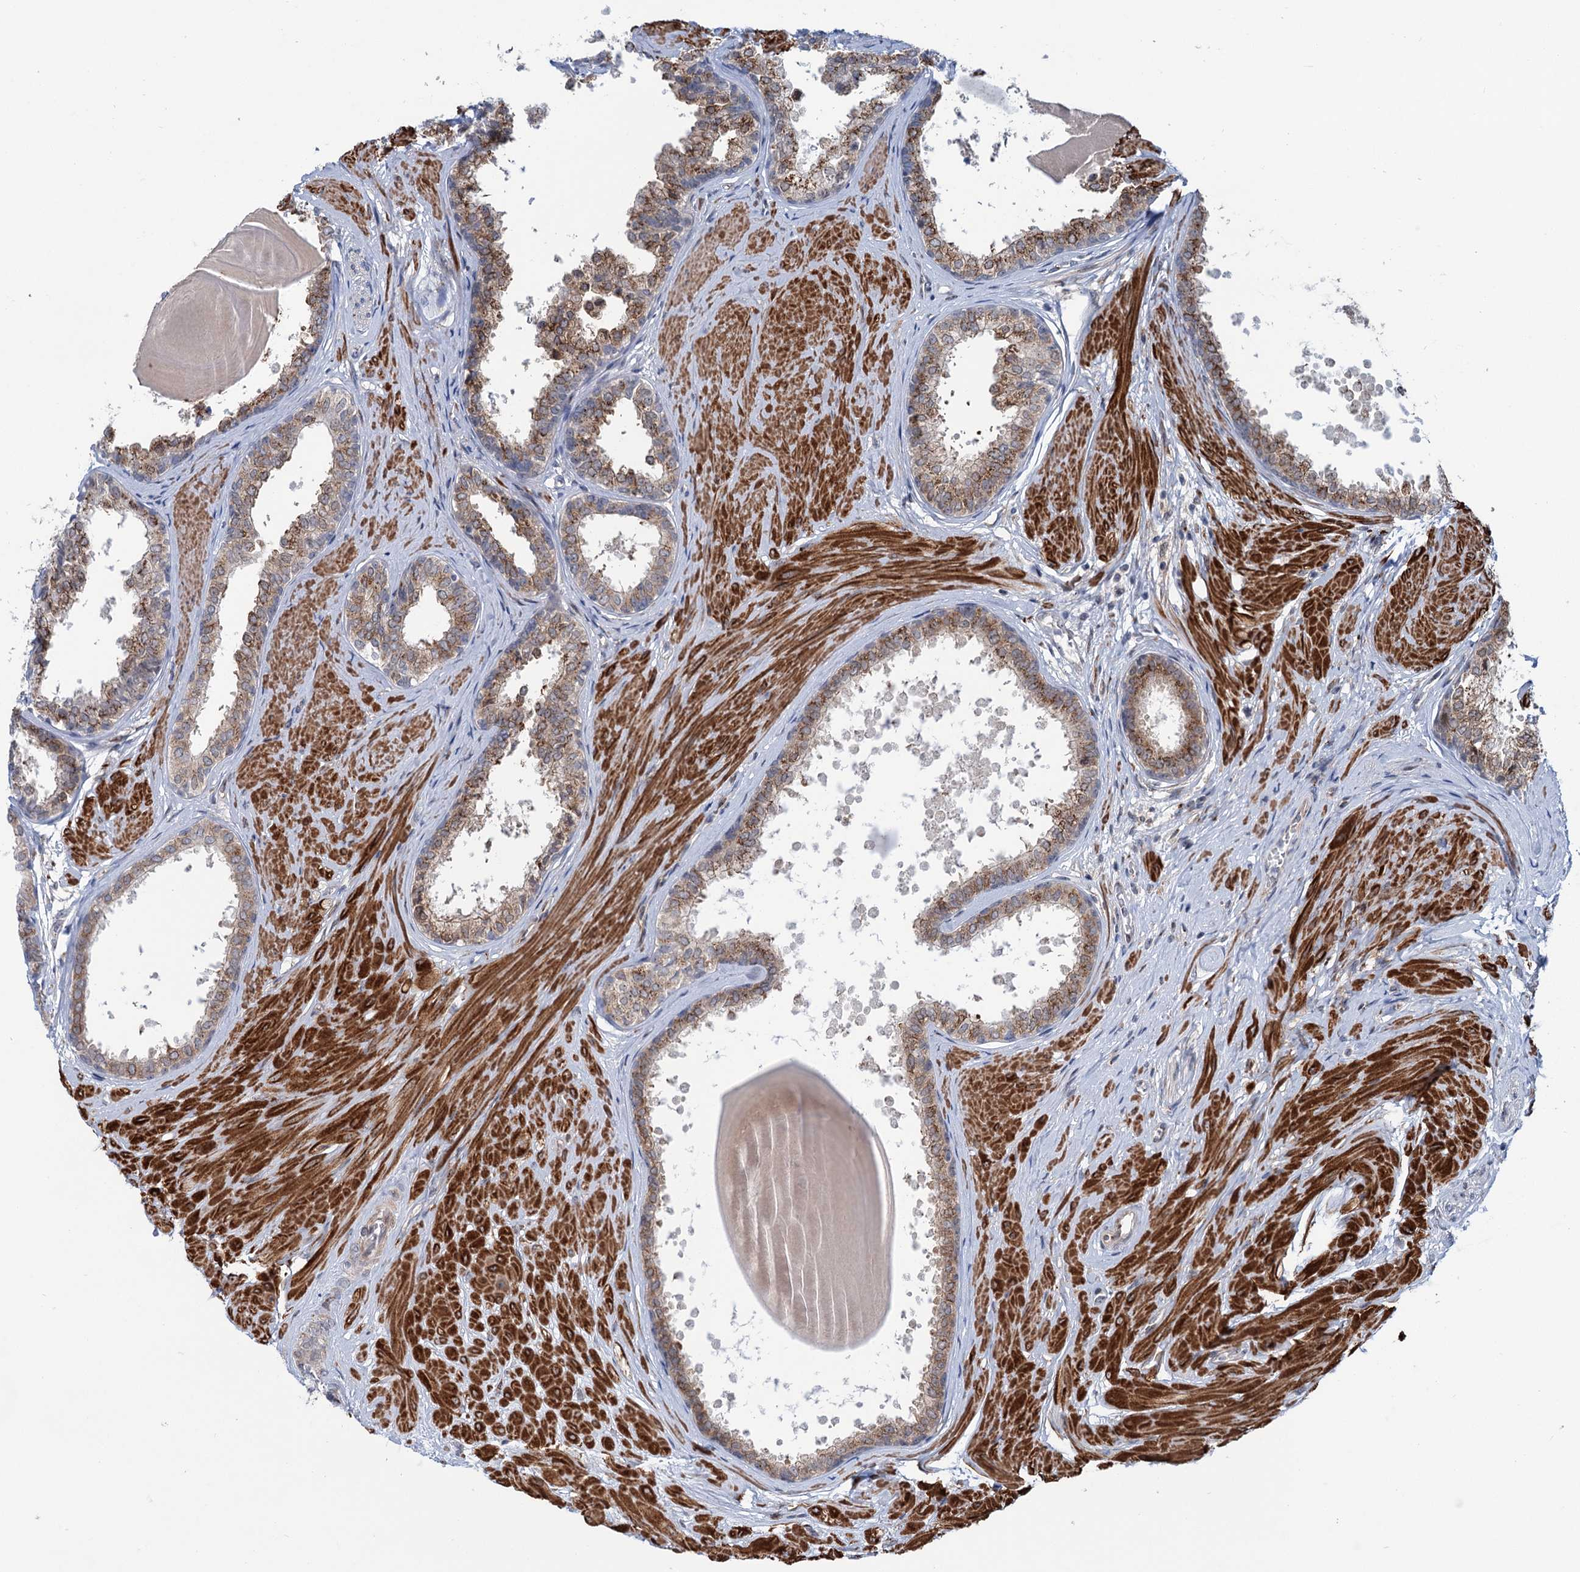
{"staining": {"intensity": "strong", "quantity": "25%-75%", "location": "cytoplasmic/membranous"}, "tissue": "prostate", "cell_type": "Glandular cells", "image_type": "normal", "snomed": [{"axis": "morphology", "description": "Normal tissue, NOS"}, {"axis": "topography", "description": "Prostate"}], "caption": "Immunohistochemical staining of unremarkable human prostate reveals 25%-75% levels of strong cytoplasmic/membranous protein staining in approximately 25%-75% of glandular cells. The staining is performed using DAB brown chromogen to label protein expression. The nuclei are counter-stained blue using hematoxylin.", "gene": "ELP4", "patient": {"sex": "male", "age": 48}}